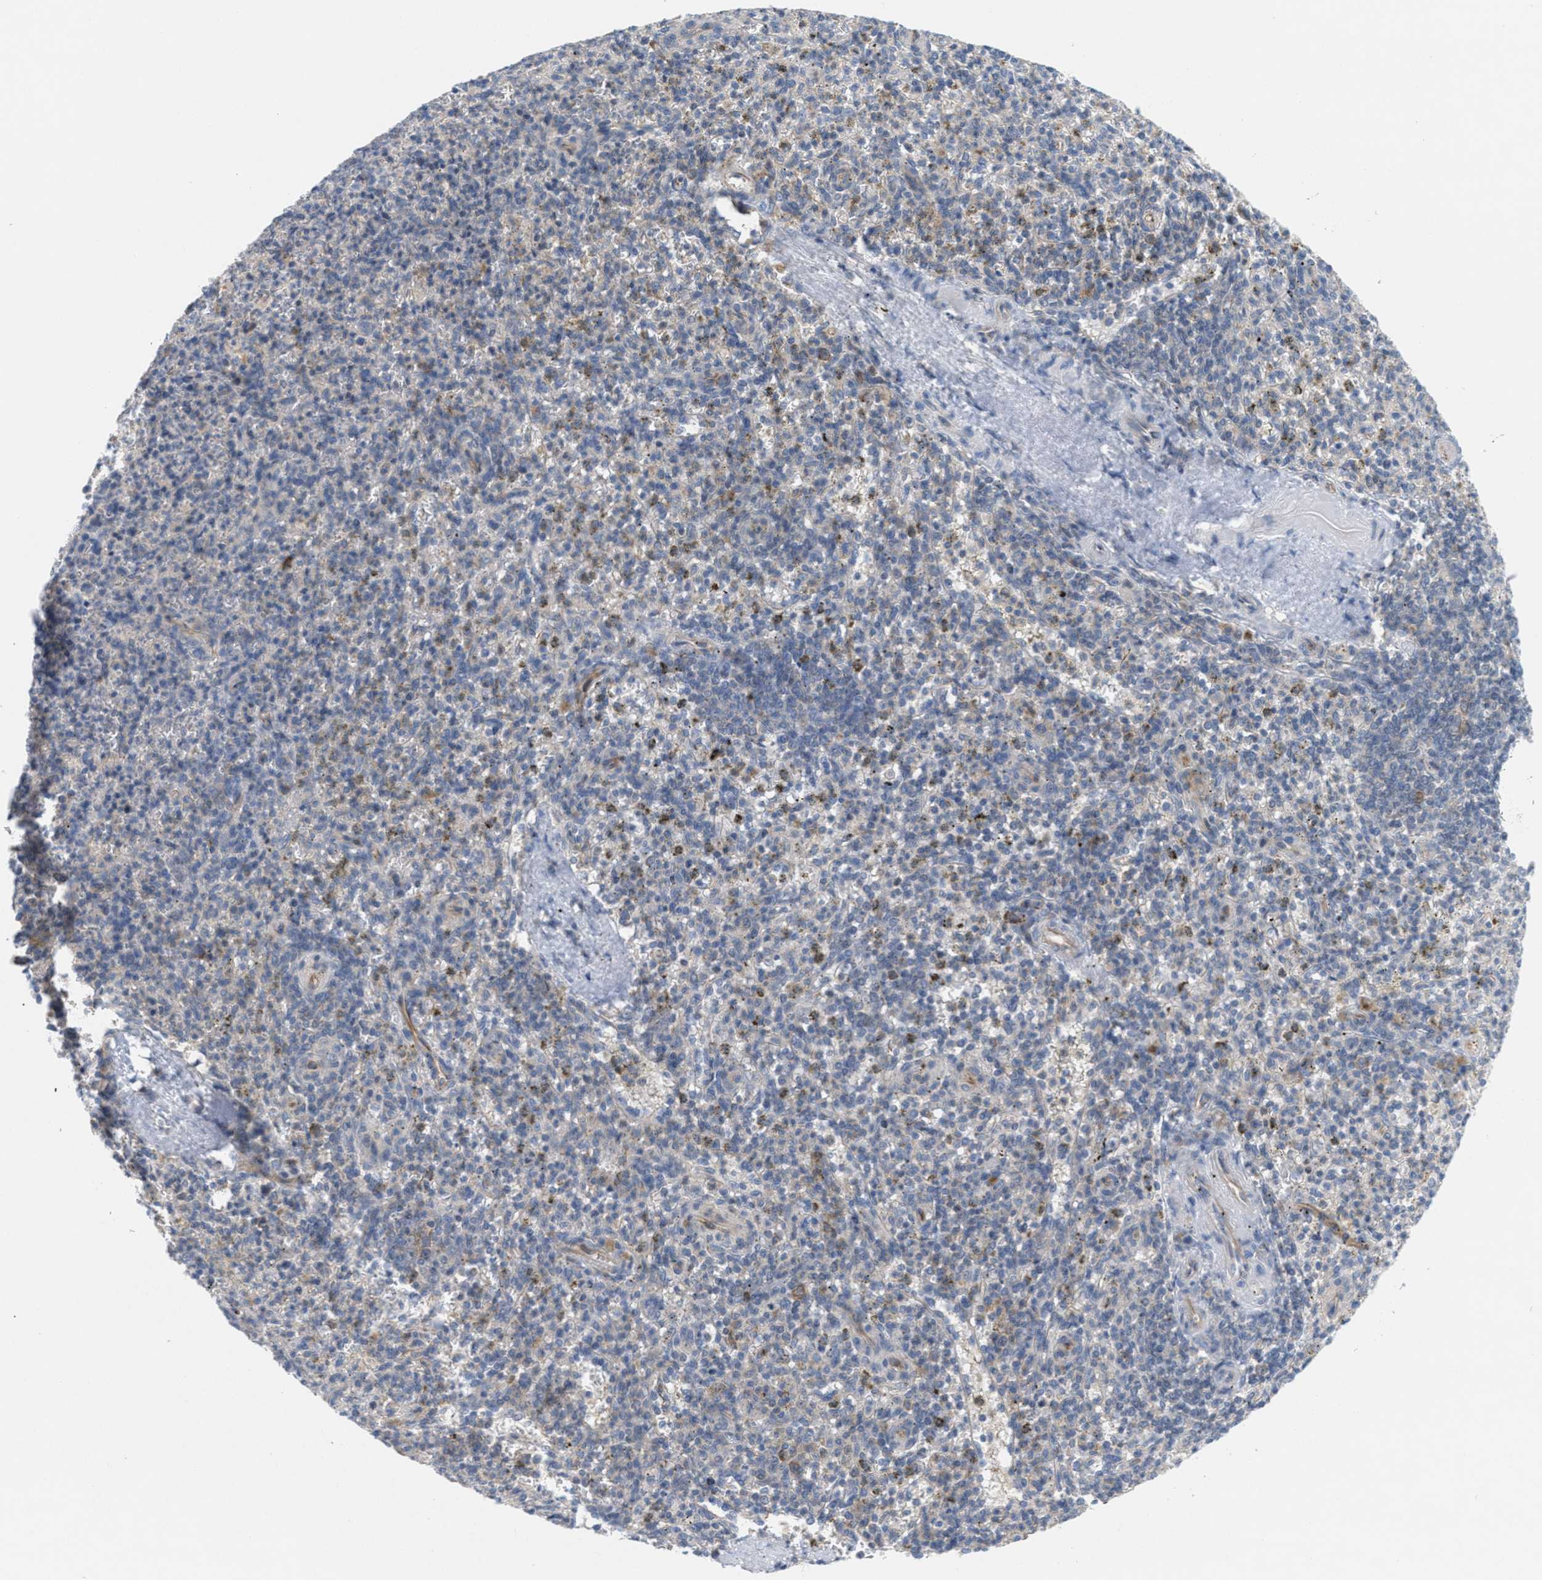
{"staining": {"intensity": "moderate", "quantity": "<25%", "location": "cytoplasmic/membranous"}, "tissue": "spleen", "cell_type": "Cells in red pulp", "image_type": "normal", "snomed": [{"axis": "morphology", "description": "Normal tissue, NOS"}, {"axis": "topography", "description": "Spleen"}], "caption": "Moderate cytoplasmic/membranous staining is present in about <25% of cells in red pulp in unremarkable spleen. The staining was performed using DAB (3,3'-diaminobenzidine) to visualize the protein expression in brown, while the nuclei were stained in blue with hematoxylin (Magnification: 20x).", "gene": "UBAP2", "patient": {"sex": "male", "age": 72}}